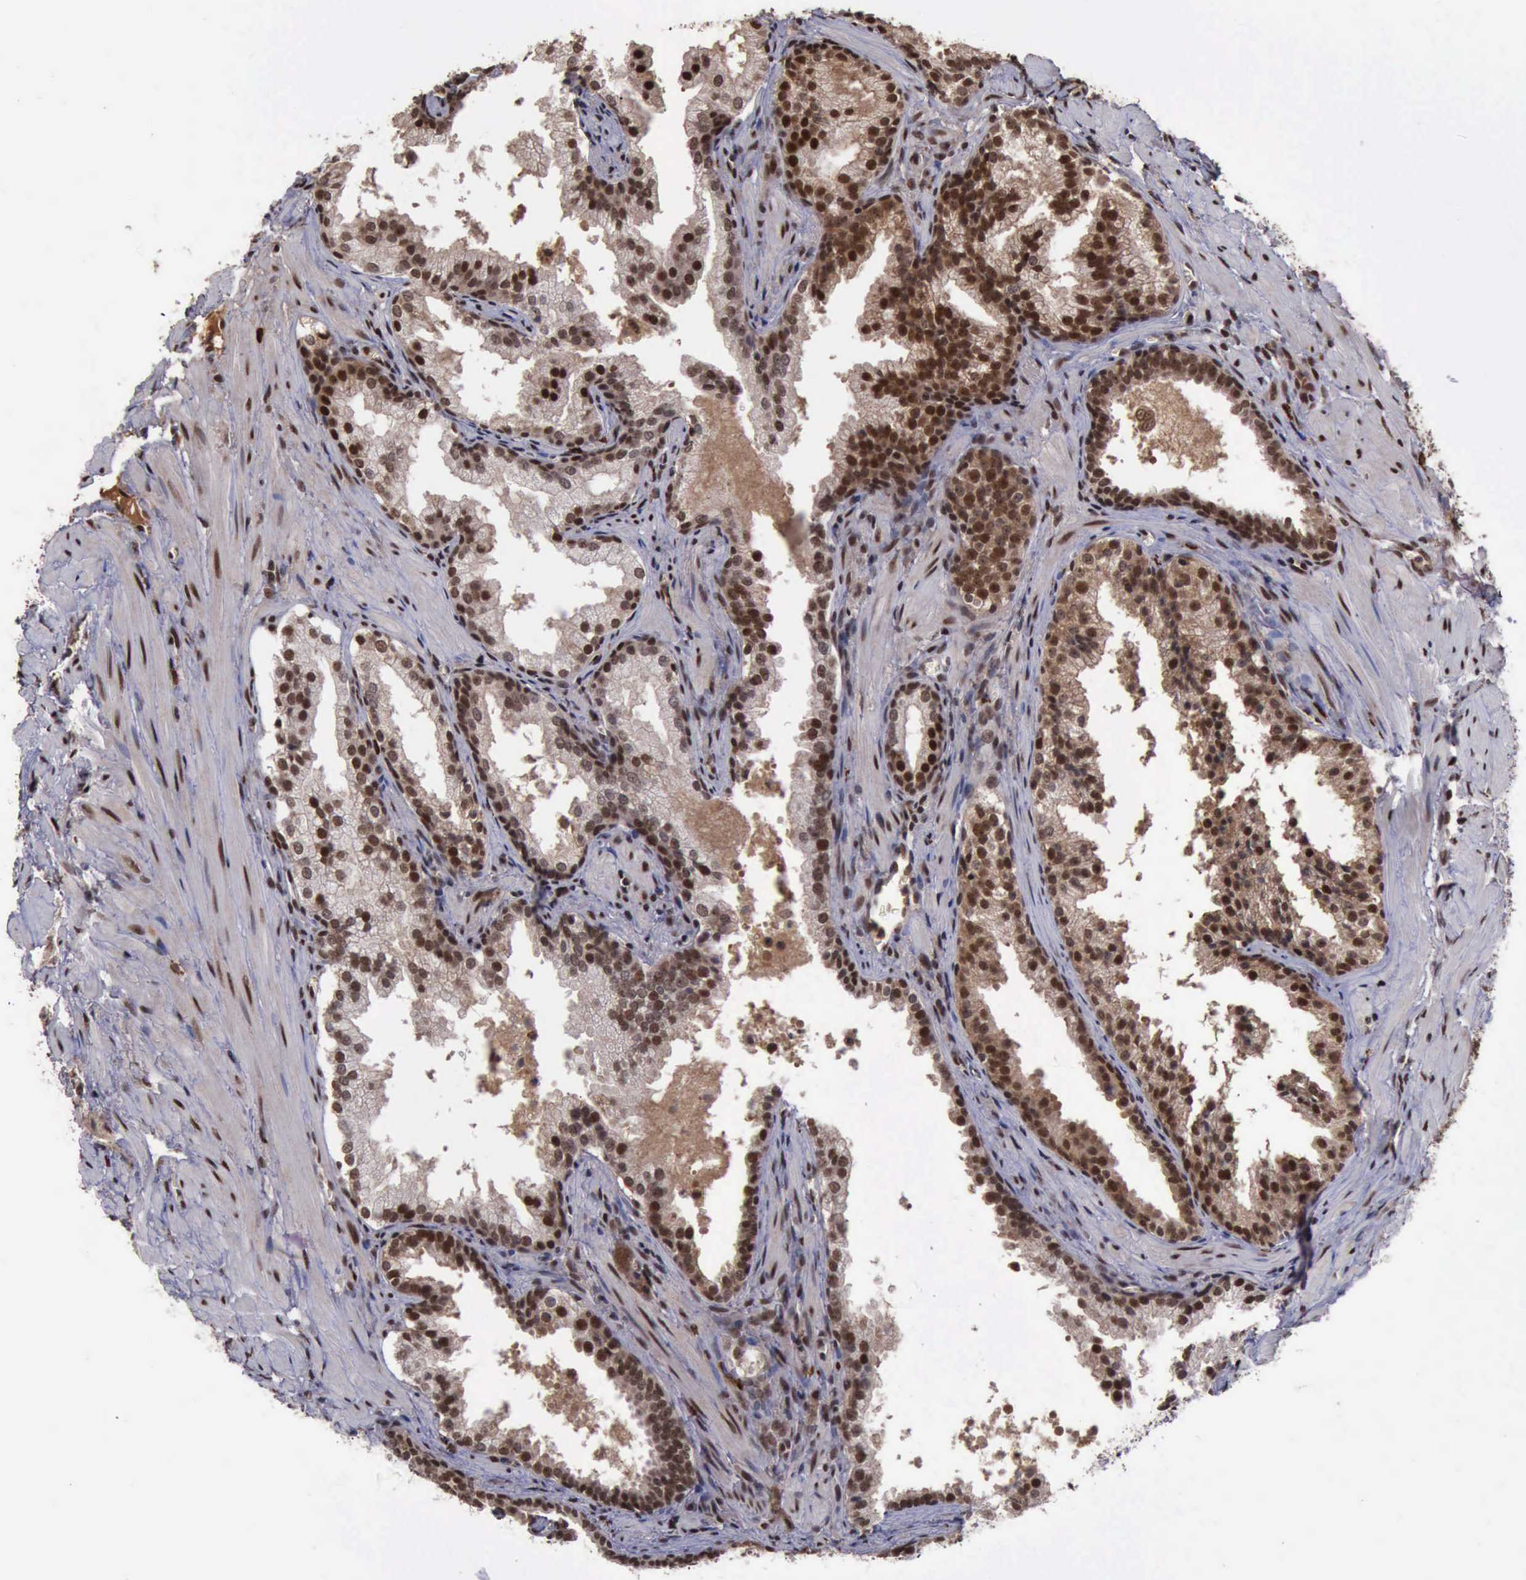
{"staining": {"intensity": "strong", "quantity": ">75%", "location": "cytoplasmic/membranous,nuclear"}, "tissue": "prostate cancer", "cell_type": "Tumor cells", "image_type": "cancer", "snomed": [{"axis": "morphology", "description": "Adenocarcinoma, Medium grade"}, {"axis": "topography", "description": "Prostate"}], "caption": "Protein expression analysis of prostate cancer reveals strong cytoplasmic/membranous and nuclear positivity in about >75% of tumor cells.", "gene": "TRMT2A", "patient": {"sex": "male", "age": 64}}